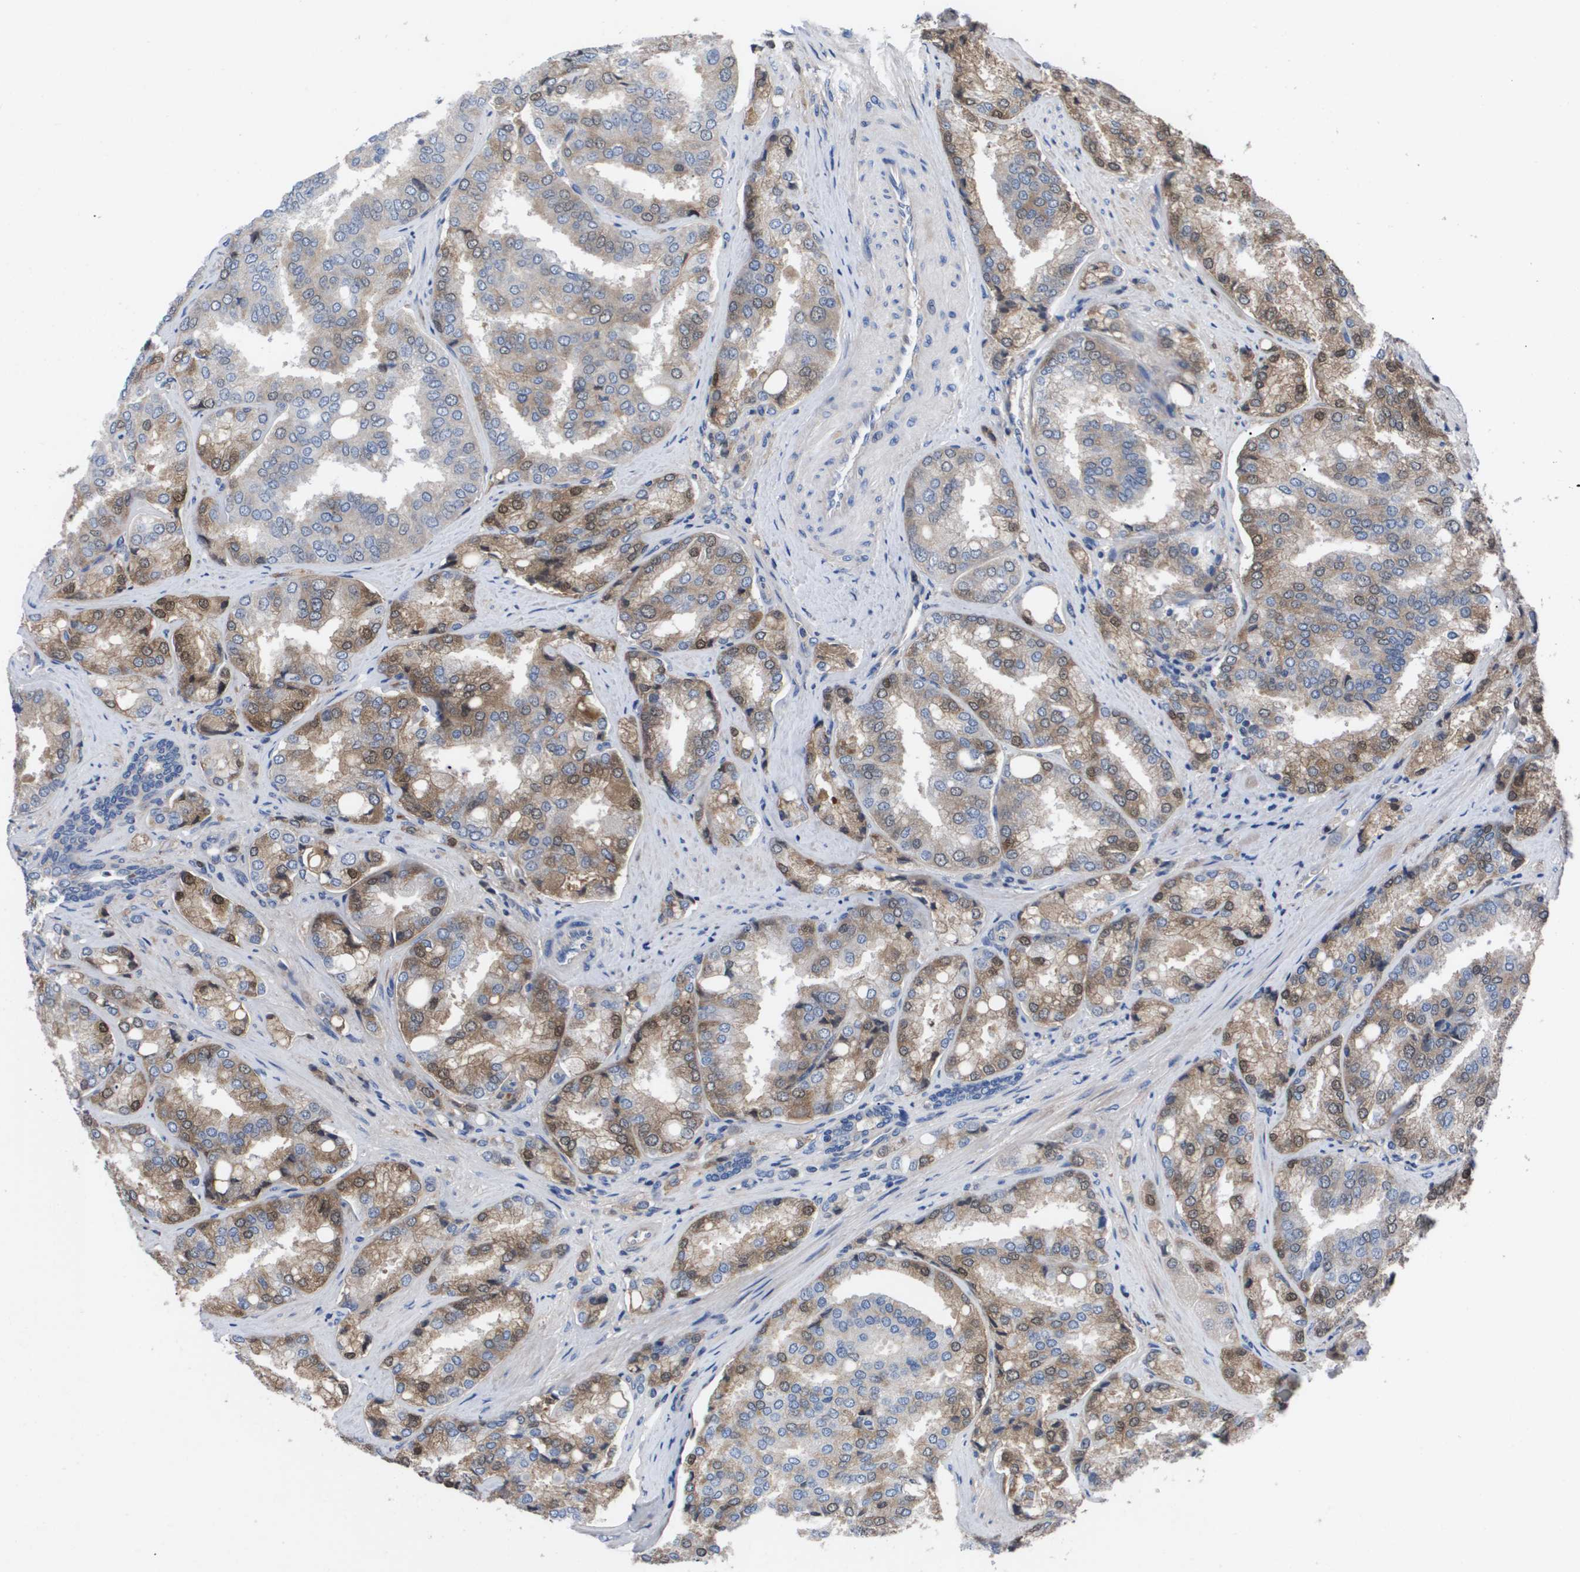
{"staining": {"intensity": "weak", "quantity": ">75%", "location": "cytoplasmic/membranous"}, "tissue": "prostate cancer", "cell_type": "Tumor cells", "image_type": "cancer", "snomed": [{"axis": "morphology", "description": "Adenocarcinoma, High grade"}, {"axis": "topography", "description": "Prostate"}], "caption": "Prostate high-grade adenocarcinoma stained with immunohistochemistry (IHC) shows weak cytoplasmic/membranous positivity in about >75% of tumor cells.", "gene": "SERPINA6", "patient": {"sex": "male", "age": 50}}